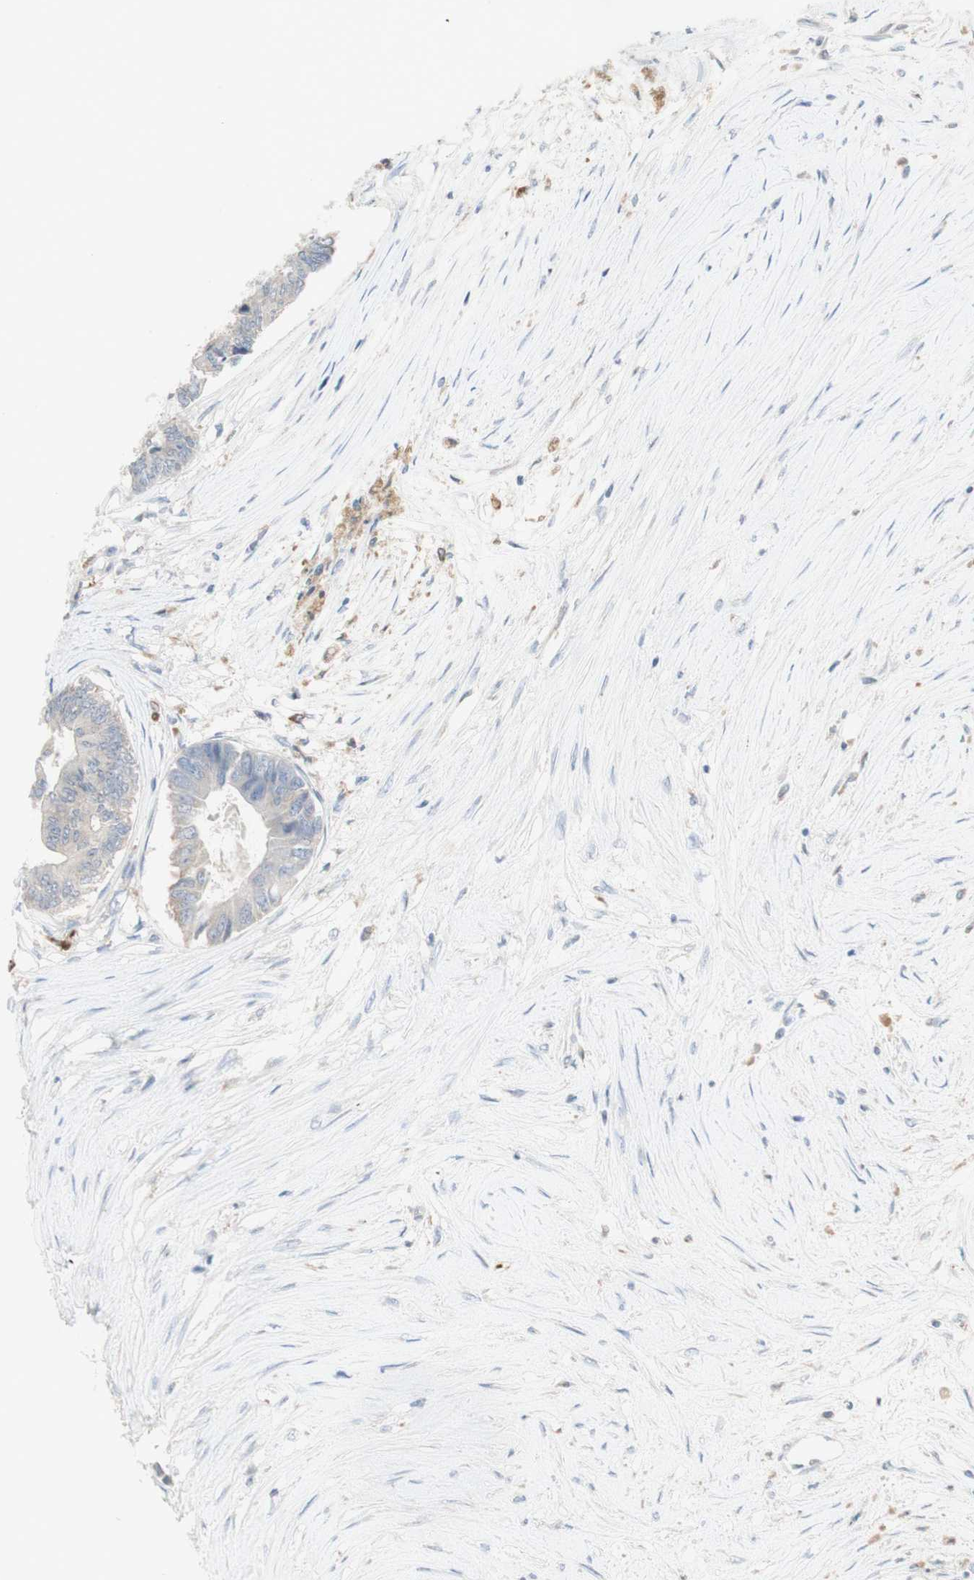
{"staining": {"intensity": "negative", "quantity": "none", "location": "none"}, "tissue": "colorectal cancer", "cell_type": "Tumor cells", "image_type": "cancer", "snomed": [{"axis": "morphology", "description": "Adenocarcinoma, NOS"}, {"axis": "topography", "description": "Rectum"}], "caption": "This is a histopathology image of immunohistochemistry (IHC) staining of colorectal cancer (adenocarcinoma), which shows no expression in tumor cells.", "gene": "ATP6V1B1", "patient": {"sex": "male", "age": 63}}